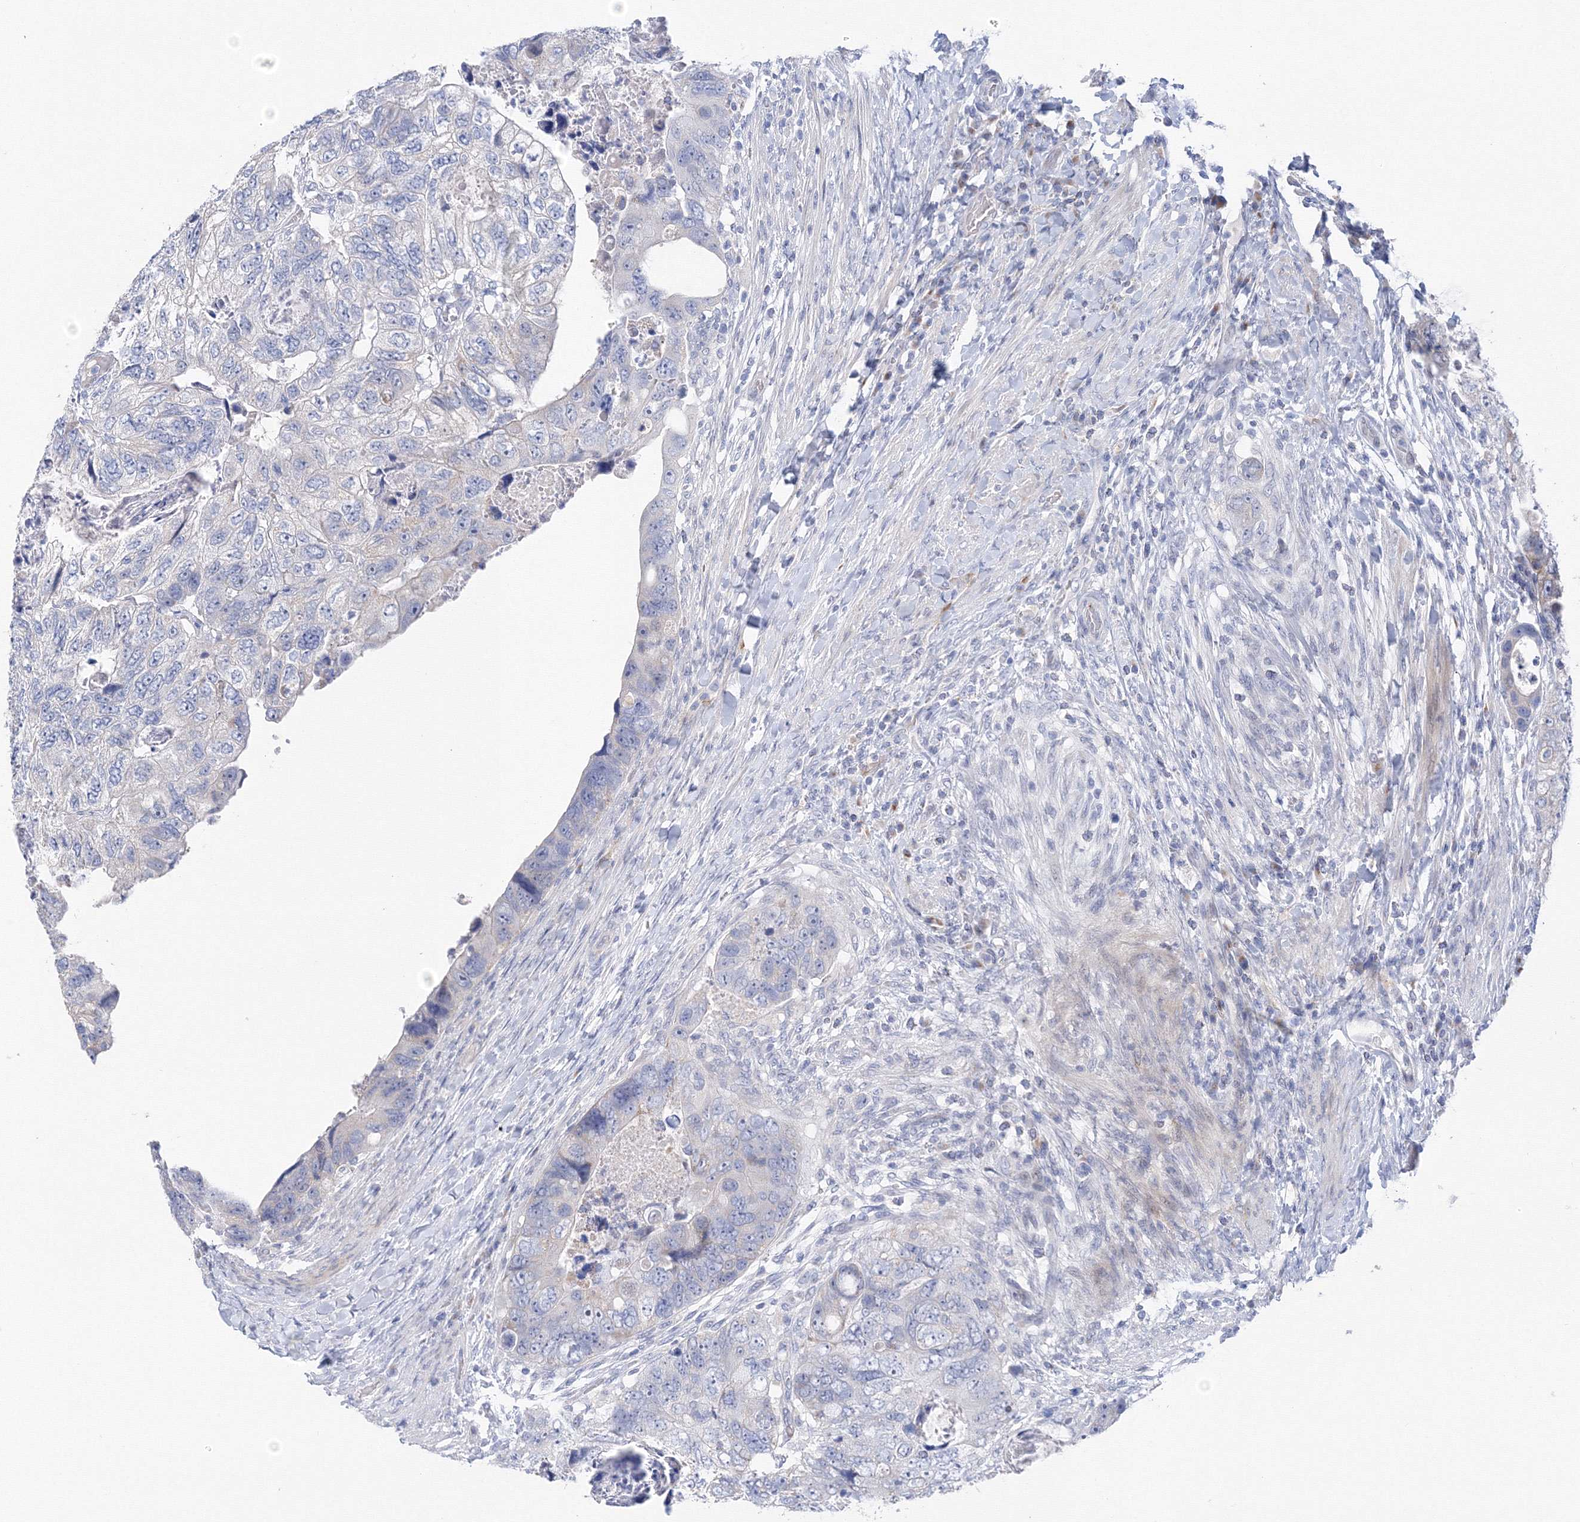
{"staining": {"intensity": "negative", "quantity": "none", "location": "none"}, "tissue": "colorectal cancer", "cell_type": "Tumor cells", "image_type": "cancer", "snomed": [{"axis": "morphology", "description": "Adenocarcinoma, NOS"}, {"axis": "topography", "description": "Rectum"}], "caption": "DAB immunohistochemical staining of colorectal adenocarcinoma reveals no significant expression in tumor cells.", "gene": "TAMM41", "patient": {"sex": "male", "age": 59}}